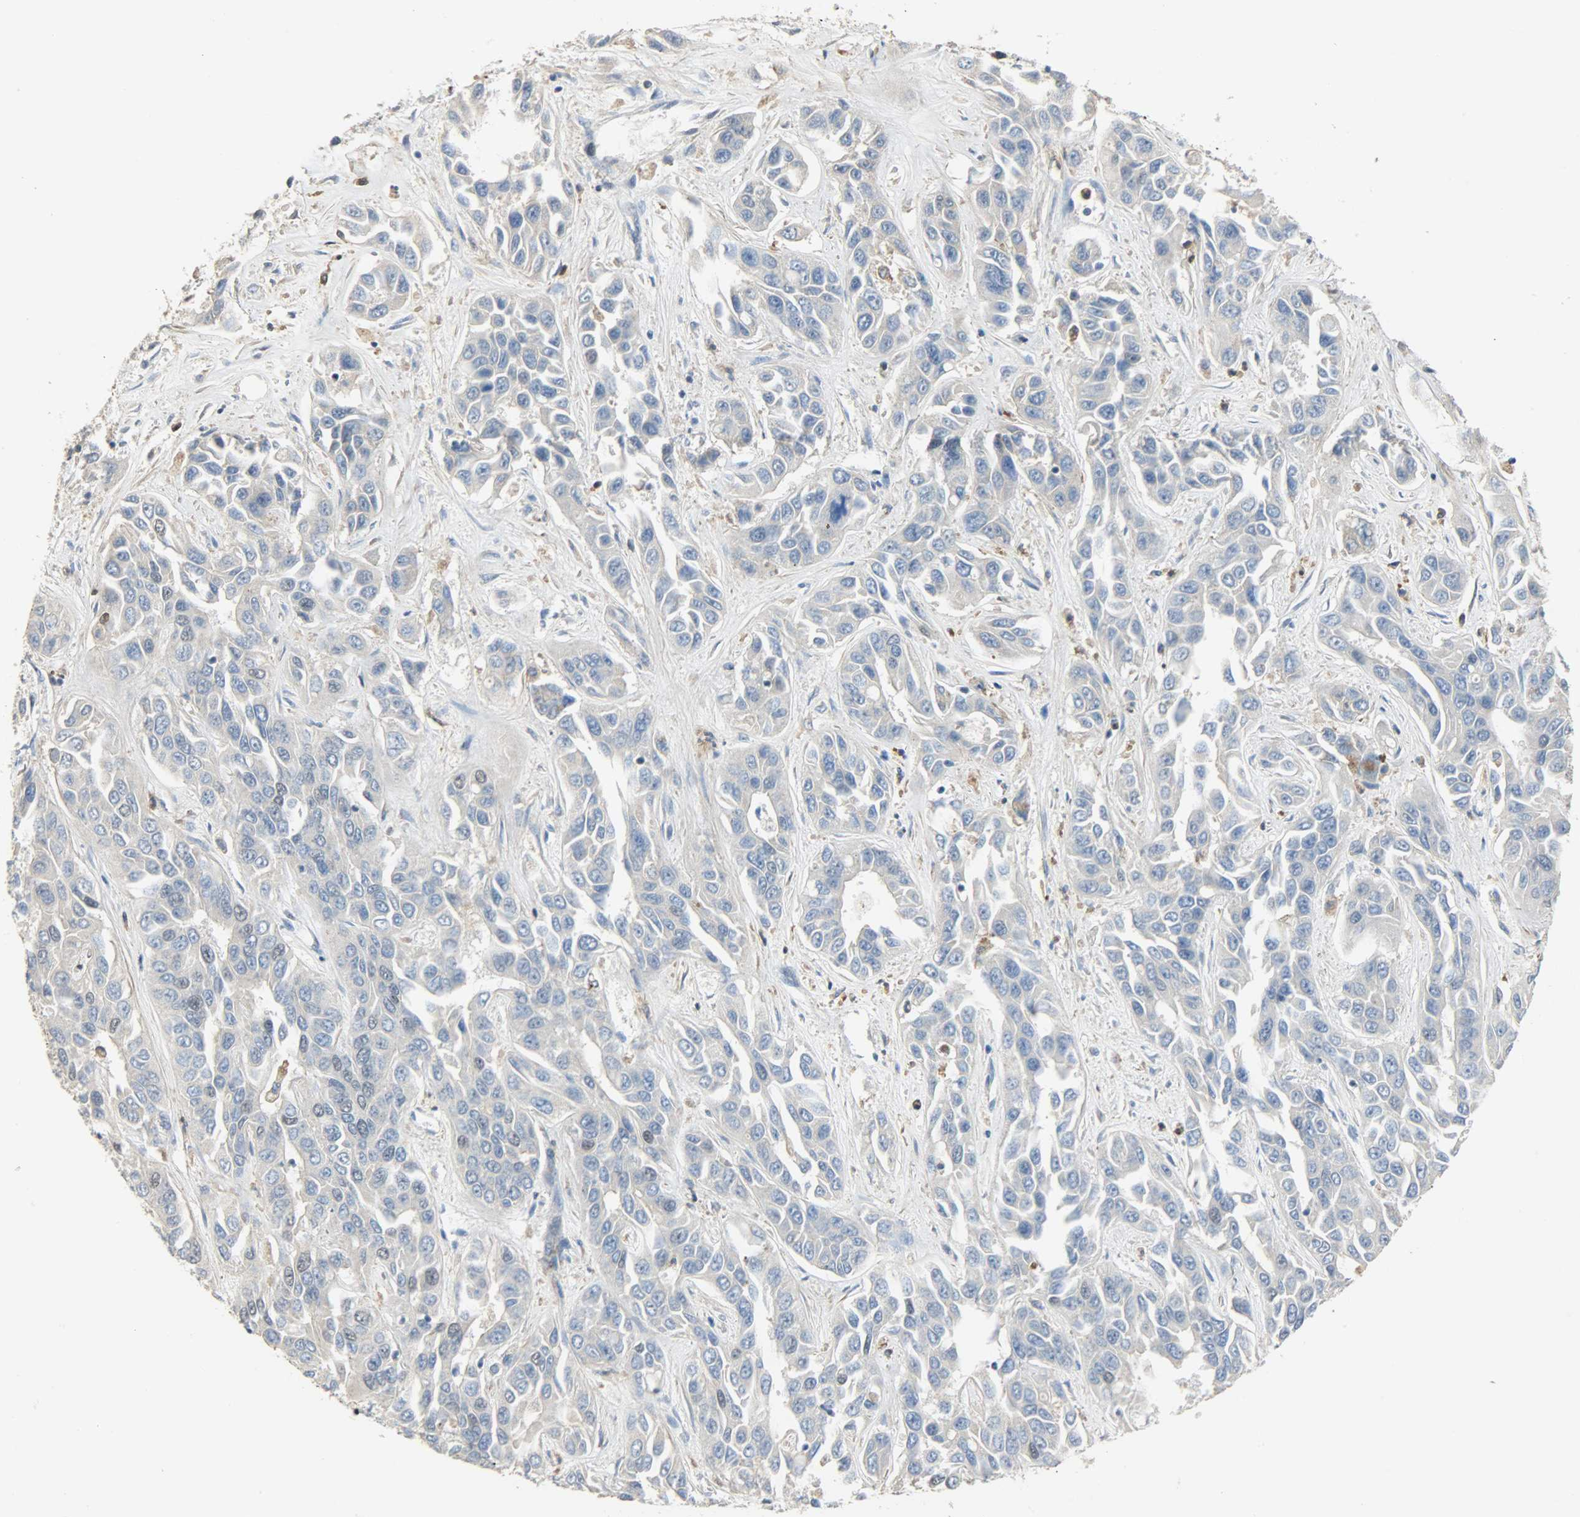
{"staining": {"intensity": "negative", "quantity": "none", "location": "none"}, "tissue": "liver cancer", "cell_type": "Tumor cells", "image_type": "cancer", "snomed": [{"axis": "morphology", "description": "Cholangiocarcinoma"}, {"axis": "topography", "description": "Liver"}], "caption": "A photomicrograph of human cholangiocarcinoma (liver) is negative for staining in tumor cells.", "gene": "SKAP2", "patient": {"sex": "female", "age": 52}}